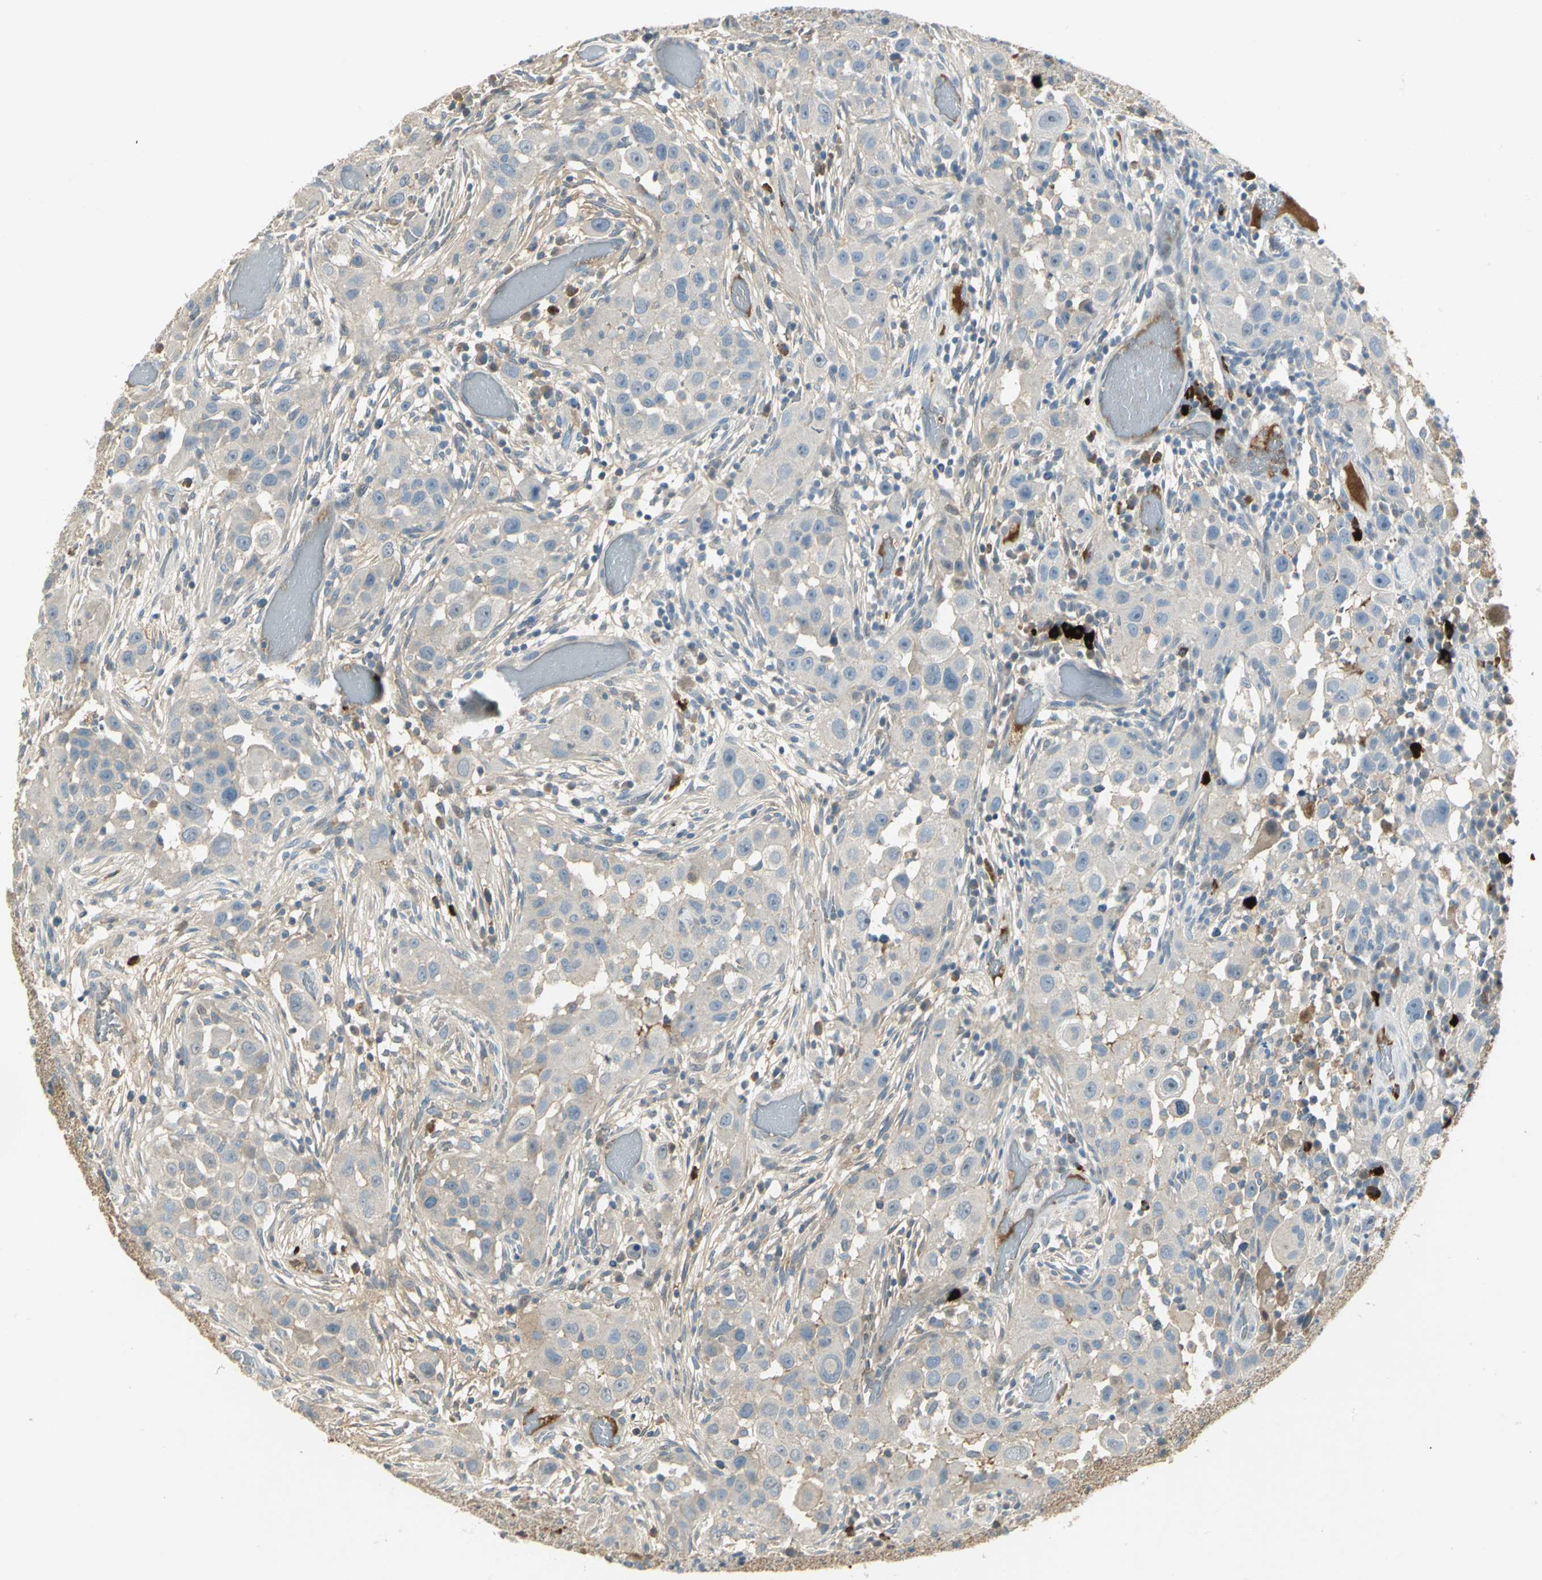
{"staining": {"intensity": "negative", "quantity": "none", "location": "none"}, "tissue": "head and neck cancer", "cell_type": "Tumor cells", "image_type": "cancer", "snomed": [{"axis": "morphology", "description": "Carcinoma, NOS"}, {"axis": "topography", "description": "Head-Neck"}], "caption": "Protein analysis of head and neck cancer demonstrates no significant staining in tumor cells. (DAB (3,3'-diaminobenzidine) immunohistochemistry (IHC) visualized using brightfield microscopy, high magnification).", "gene": "PROC", "patient": {"sex": "male", "age": 87}}